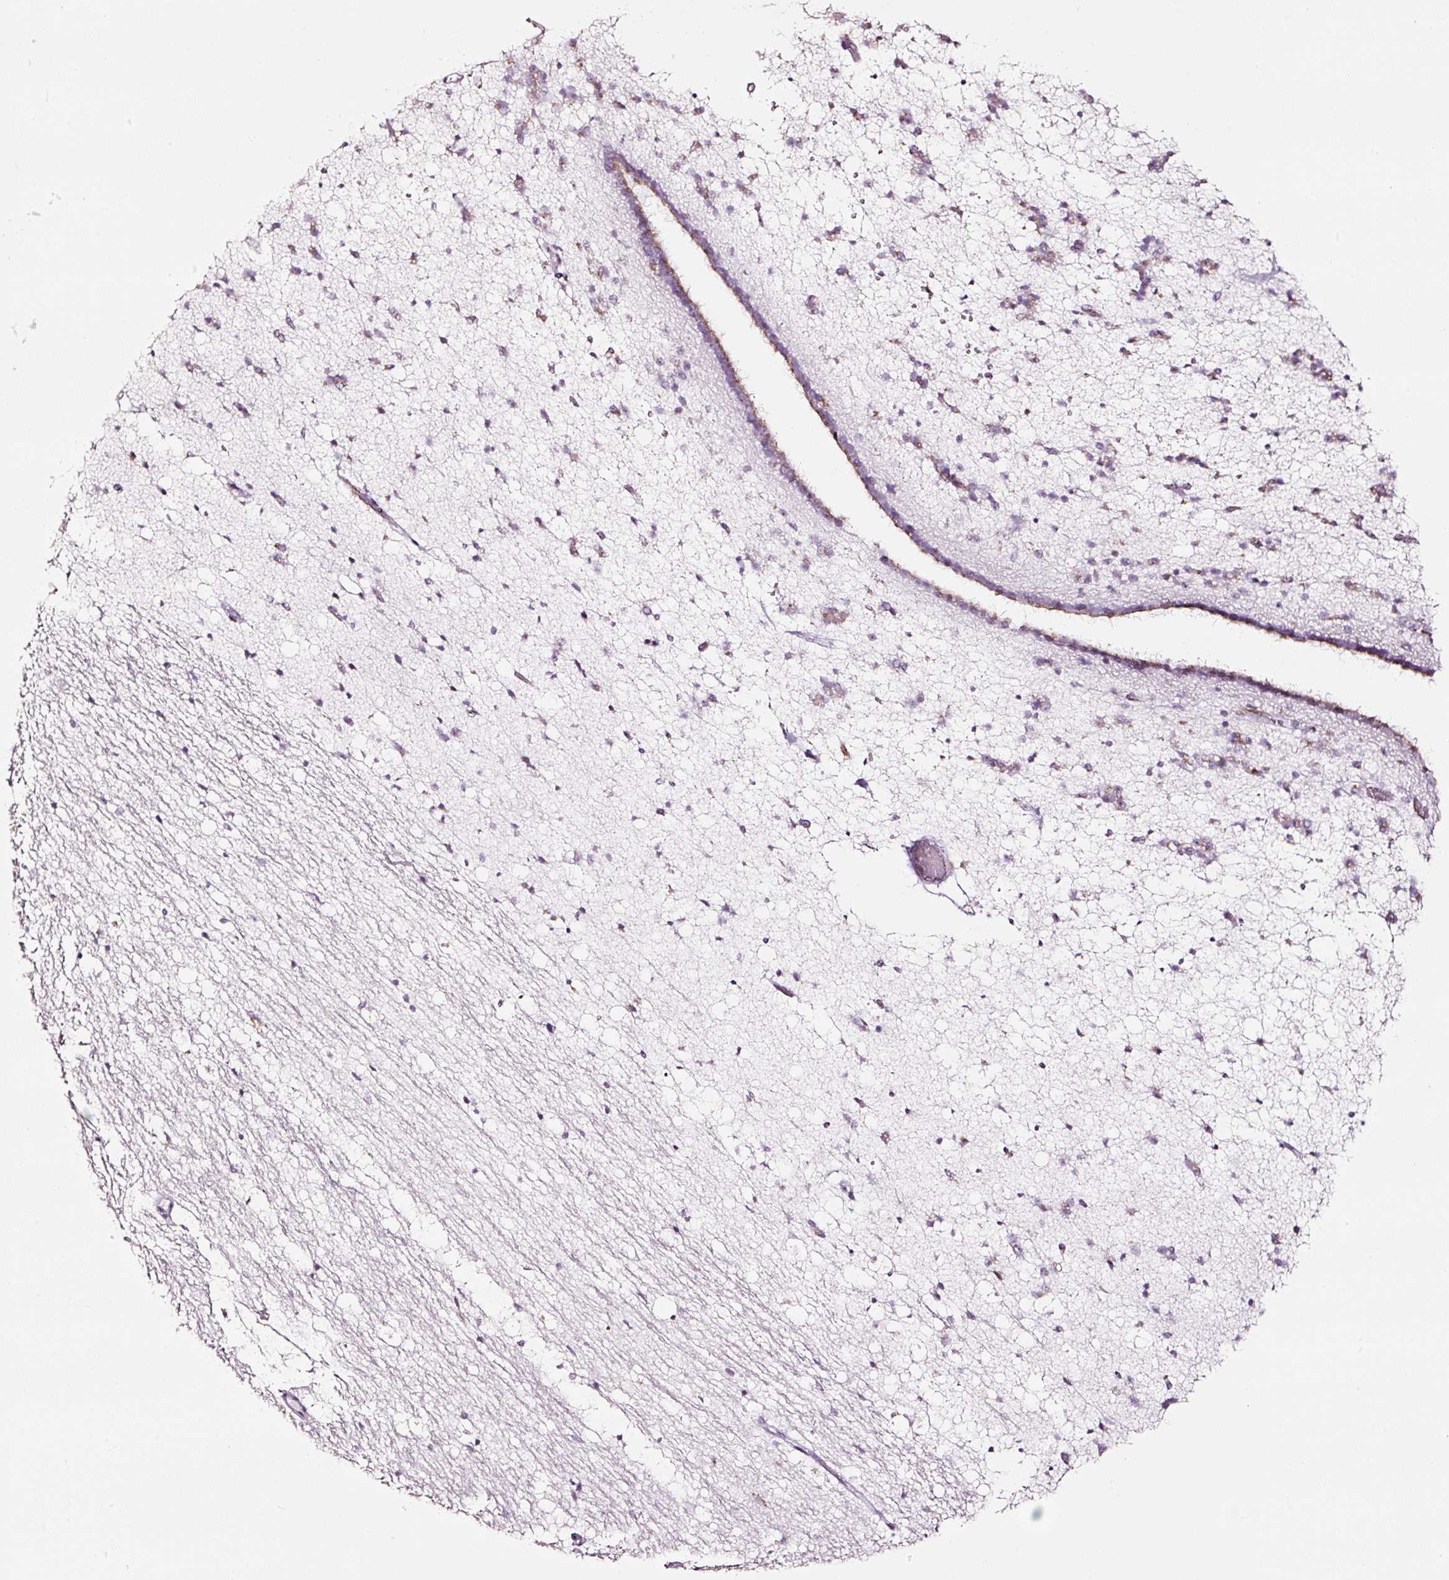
{"staining": {"intensity": "moderate", "quantity": "25%-75%", "location": "cytoplasmic/membranous"}, "tissue": "caudate", "cell_type": "Glial cells", "image_type": "normal", "snomed": [{"axis": "morphology", "description": "Normal tissue, NOS"}, {"axis": "topography", "description": "Lateral ventricle wall"}], "caption": "DAB immunohistochemical staining of unremarkable human caudate shows moderate cytoplasmic/membranous protein staining in about 25%-75% of glial cells. (brown staining indicates protein expression, while blue staining denotes nuclei).", "gene": "SDF4", "patient": {"sex": "male", "age": 37}}